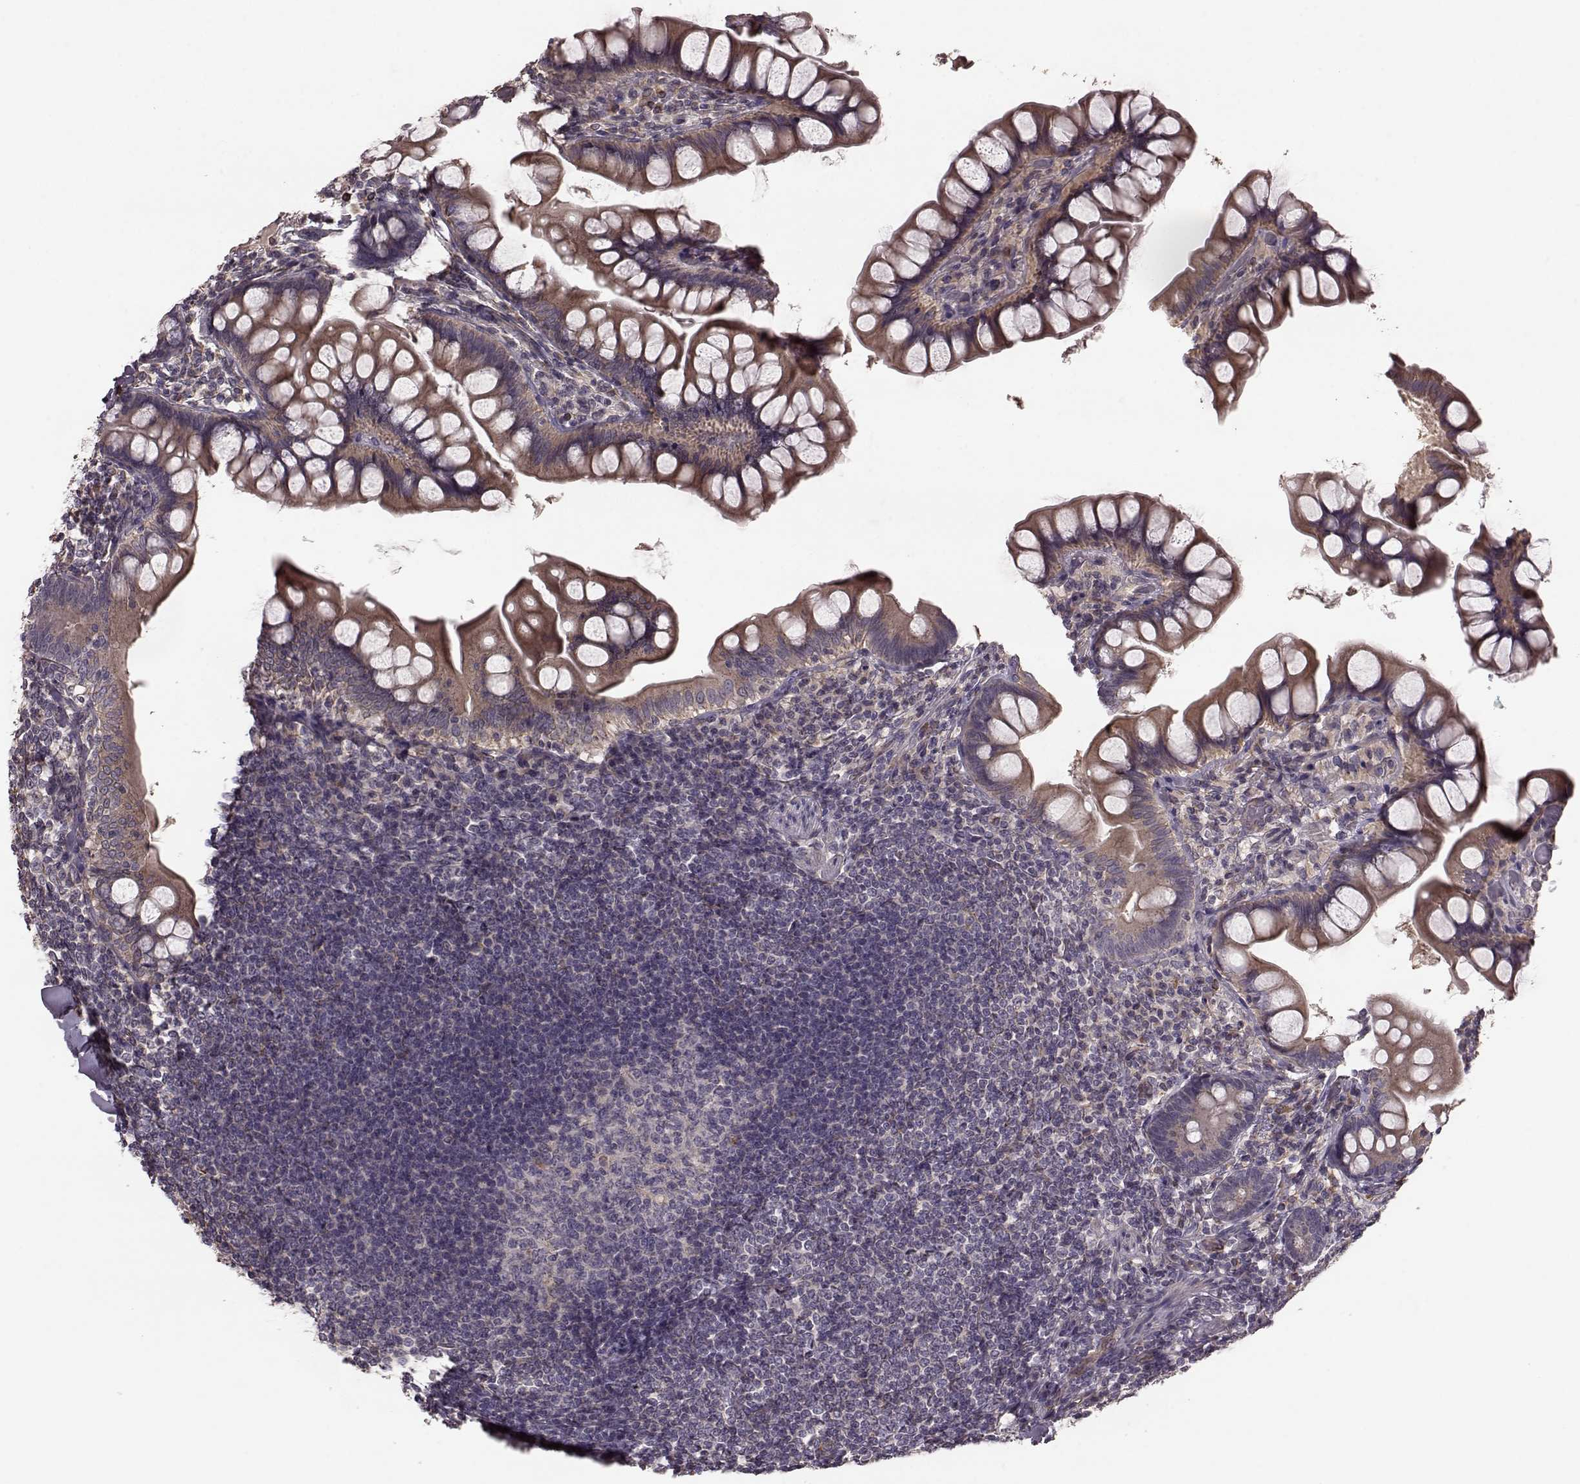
{"staining": {"intensity": "weak", "quantity": ">75%", "location": "cytoplasmic/membranous"}, "tissue": "small intestine", "cell_type": "Glandular cells", "image_type": "normal", "snomed": [{"axis": "morphology", "description": "Normal tissue, NOS"}, {"axis": "topography", "description": "Small intestine"}], "caption": "Brown immunohistochemical staining in unremarkable human small intestine displays weak cytoplasmic/membranous expression in approximately >75% of glandular cells.", "gene": "NTF3", "patient": {"sex": "male", "age": 70}}